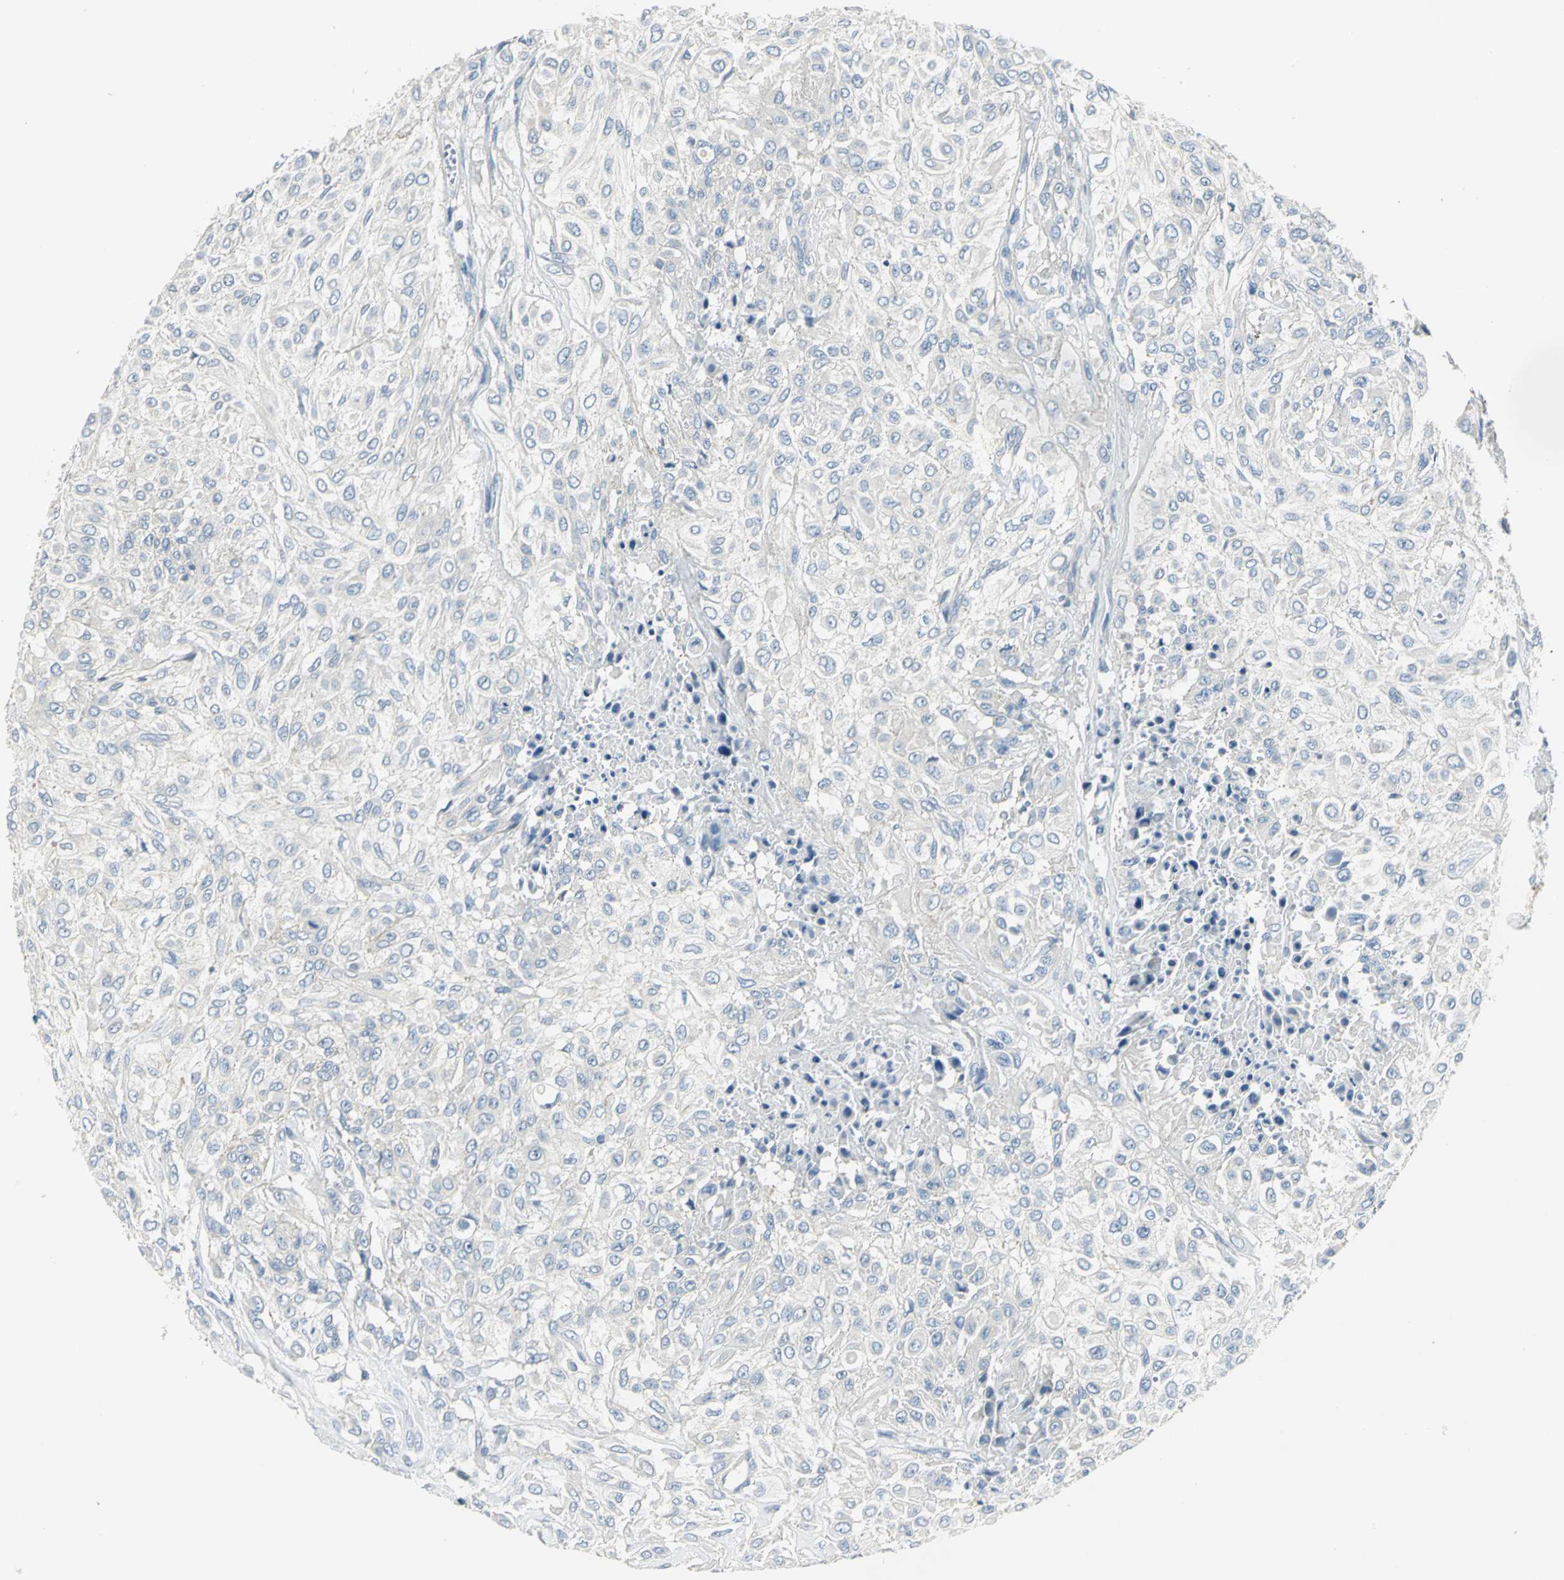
{"staining": {"intensity": "negative", "quantity": "none", "location": "none"}, "tissue": "urothelial cancer", "cell_type": "Tumor cells", "image_type": "cancer", "snomed": [{"axis": "morphology", "description": "Urothelial carcinoma, High grade"}, {"axis": "topography", "description": "Urinary bladder"}], "caption": "High power microscopy photomicrograph of an immunohistochemistry (IHC) image of high-grade urothelial carcinoma, revealing no significant expression in tumor cells.", "gene": "RIPOR1", "patient": {"sex": "male", "age": 57}}